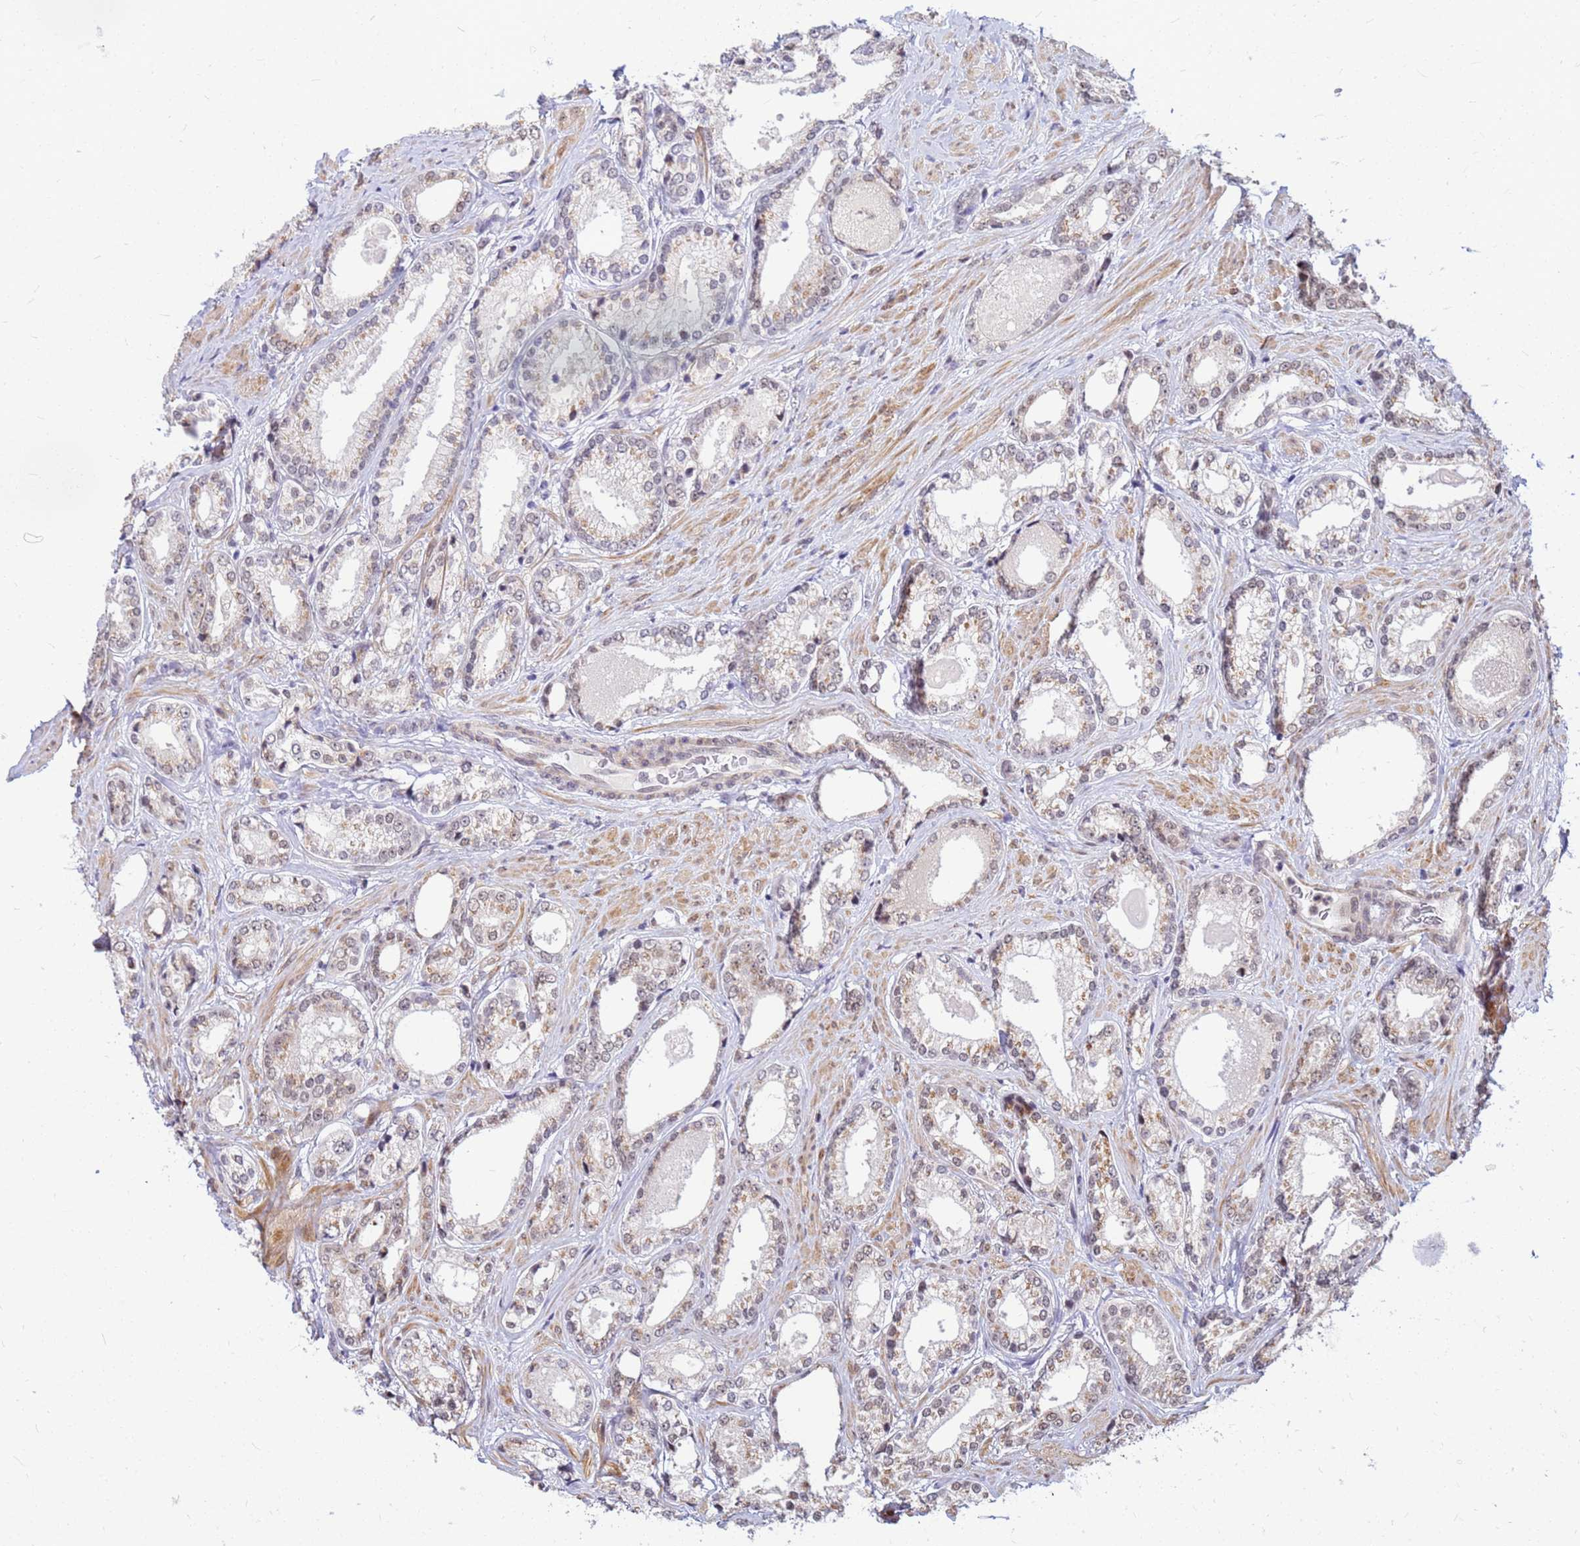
{"staining": {"intensity": "moderate", "quantity": "<25%", "location": "cytoplasmic/membranous,nuclear"}, "tissue": "prostate cancer", "cell_type": "Tumor cells", "image_type": "cancer", "snomed": [{"axis": "morphology", "description": "Adenocarcinoma, Low grade"}, {"axis": "topography", "description": "Prostate"}], "caption": "Prostate low-grade adenocarcinoma stained with a protein marker shows moderate staining in tumor cells.", "gene": "NCBP2", "patient": {"sex": "male", "age": 68}}